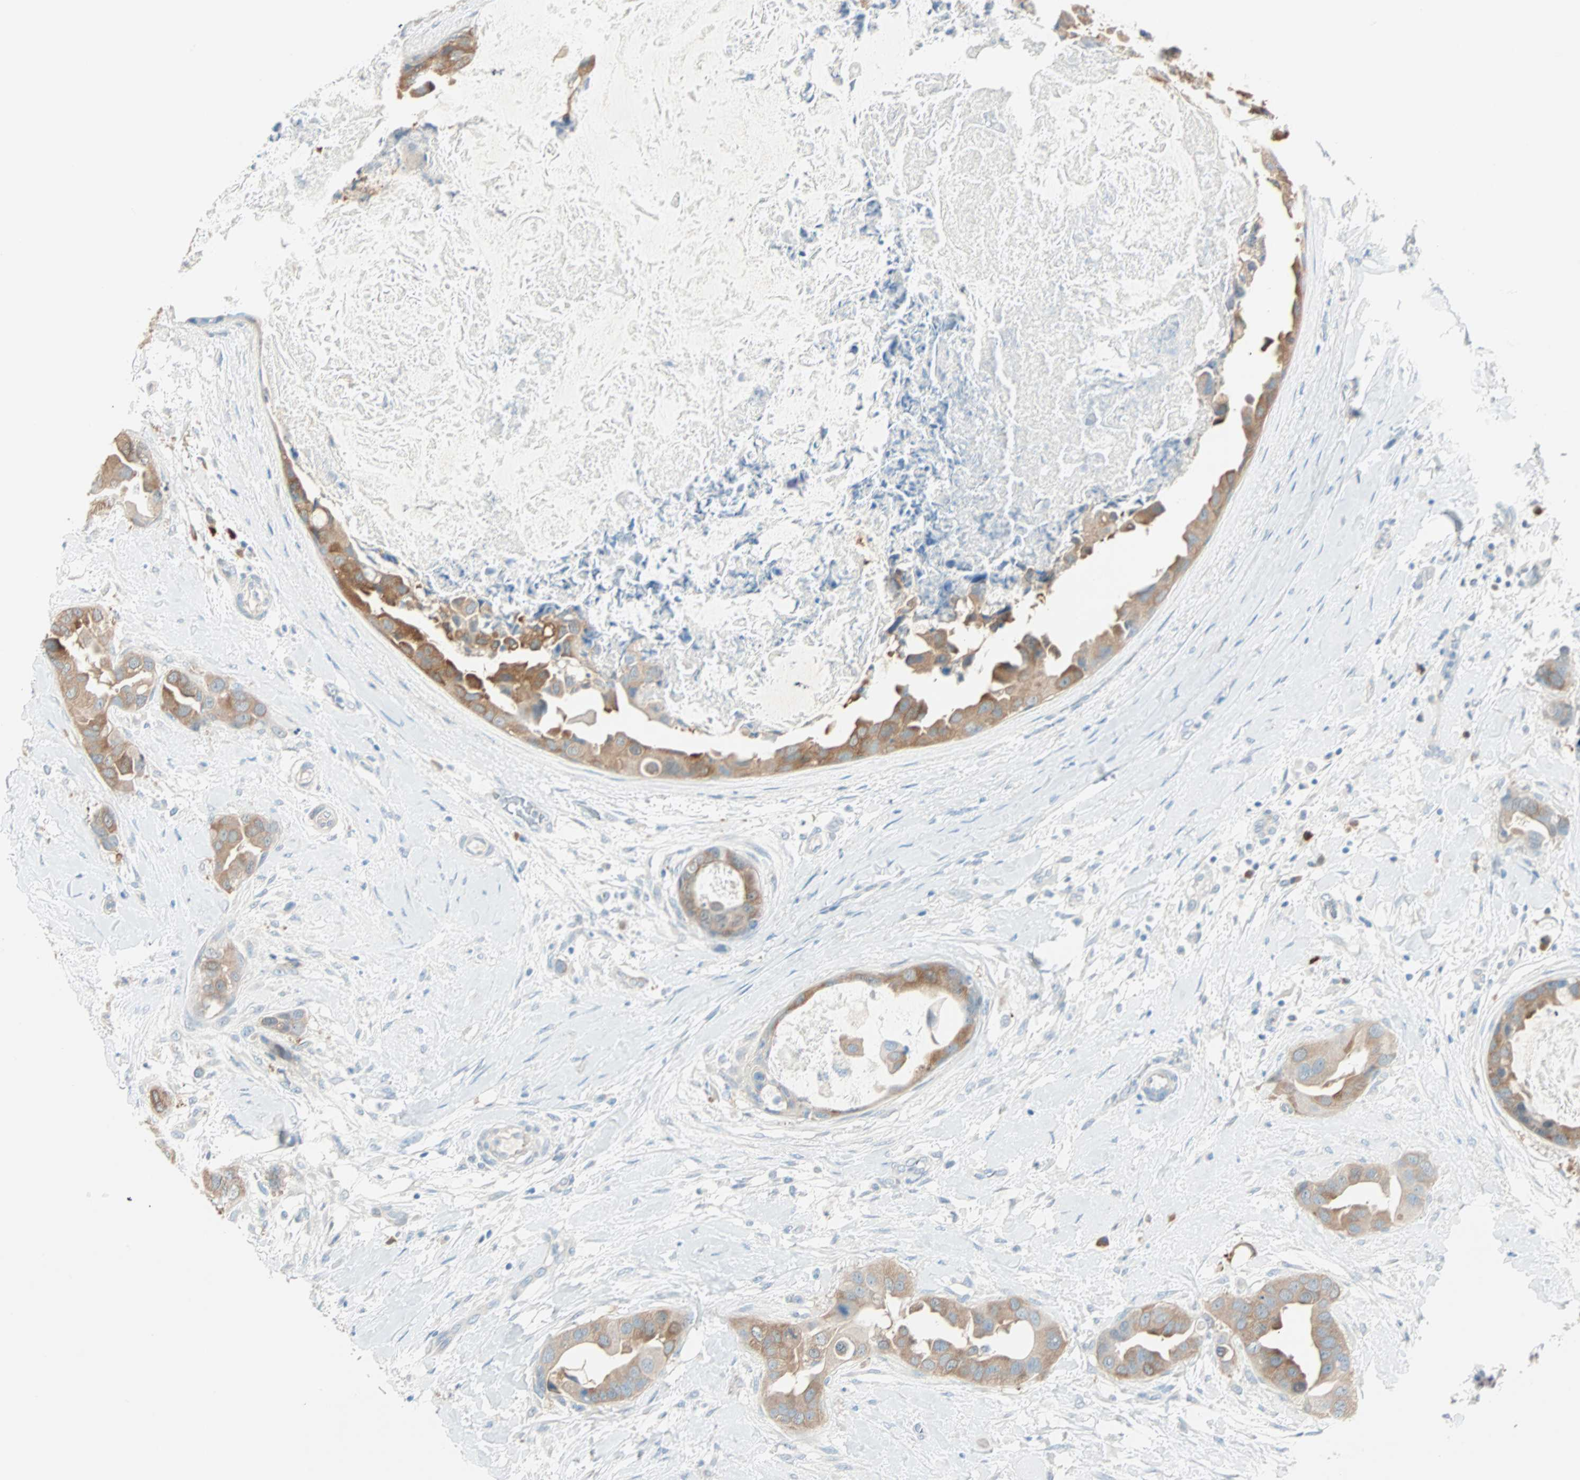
{"staining": {"intensity": "moderate", "quantity": ">75%", "location": "cytoplasmic/membranous"}, "tissue": "breast cancer", "cell_type": "Tumor cells", "image_type": "cancer", "snomed": [{"axis": "morphology", "description": "Duct carcinoma"}, {"axis": "topography", "description": "Breast"}], "caption": "Approximately >75% of tumor cells in breast invasive ductal carcinoma exhibit moderate cytoplasmic/membranous protein expression as visualized by brown immunohistochemical staining.", "gene": "ATF6", "patient": {"sex": "female", "age": 40}}